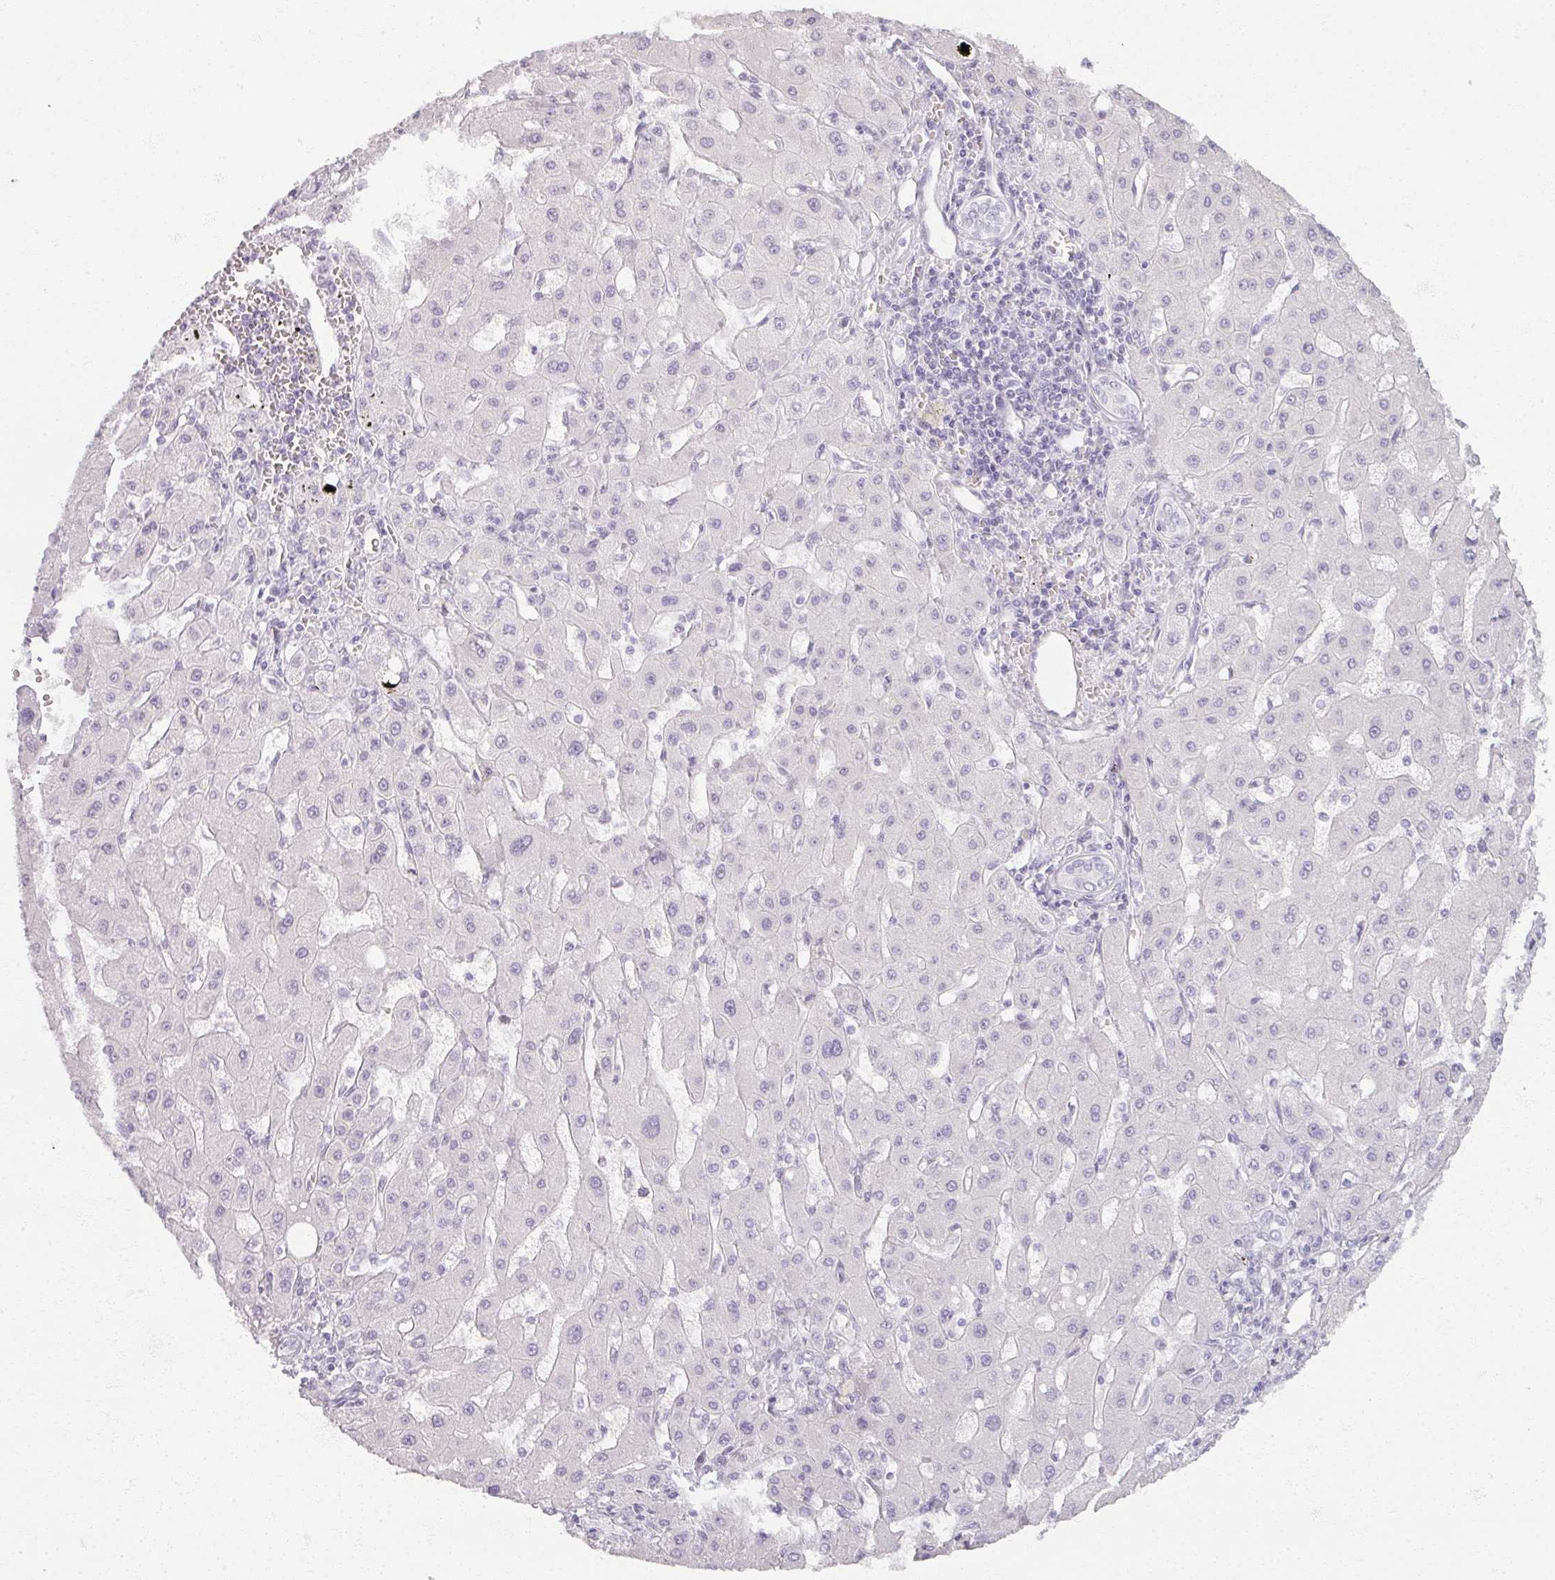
{"staining": {"intensity": "negative", "quantity": "none", "location": "none"}, "tissue": "liver cancer", "cell_type": "Tumor cells", "image_type": "cancer", "snomed": [{"axis": "morphology", "description": "Carcinoma, Hepatocellular, NOS"}, {"axis": "topography", "description": "Liver"}], "caption": "A high-resolution image shows immunohistochemistry staining of liver cancer (hepatocellular carcinoma), which displays no significant positivity in tumor cells.", "gene": "RFPL2", "patient": {"sex": "male", "age": 72}}